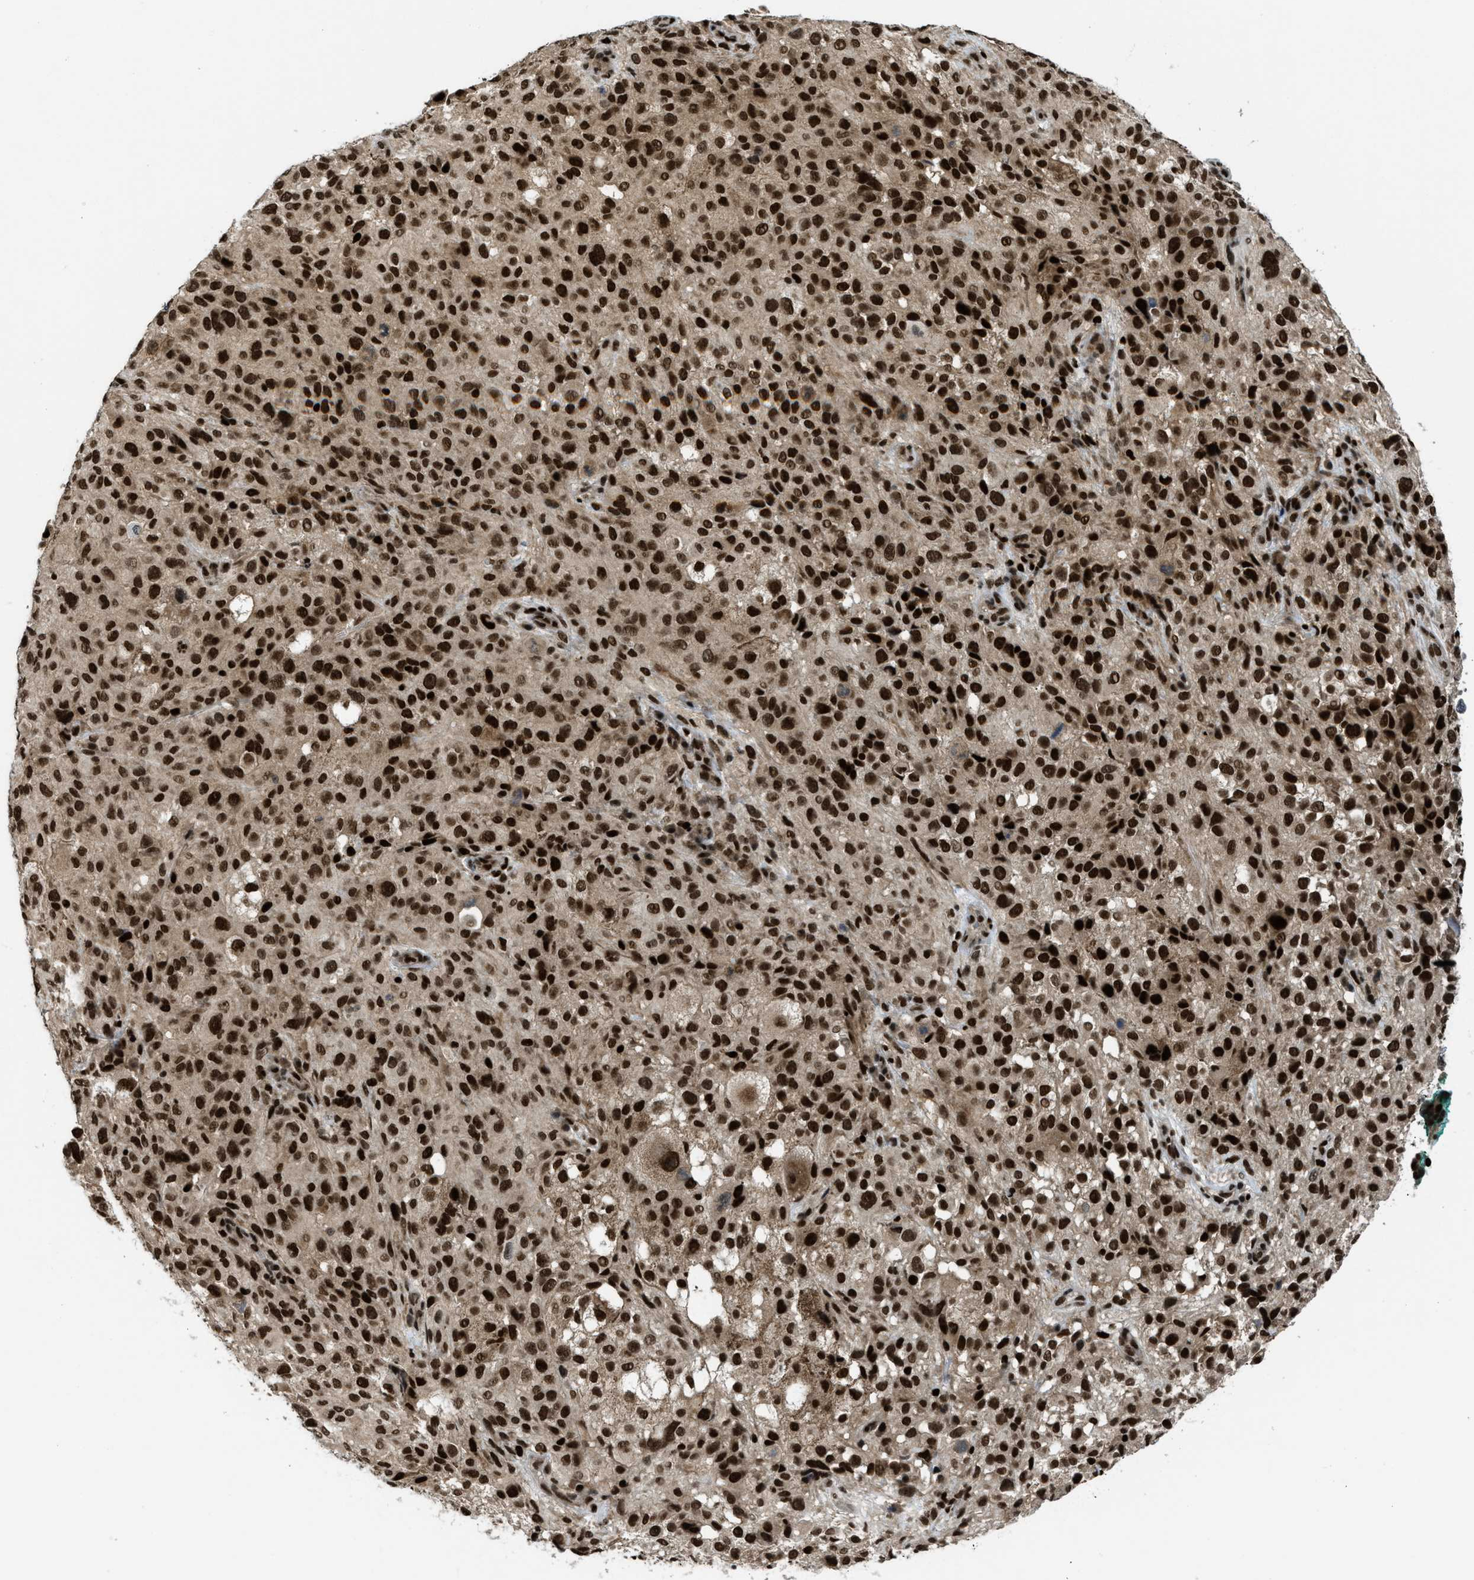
{"staining": {"intensity": "strong", "quantity": ">75%", "location": "nuclear"}, "tissue": "melanoma", "cell_type": "Tumor cells", "image_type": "cancer", "snomed": [{"axis": "morphology", "description": "Necrosis, NOS"}, {"axis": "morphology", "description": "Malignant melanoma, NOS"}, {"axis": "topography", "description": "Skin"}], "caption": "Tumor cells show high levels of strong nuclear staining in about >75% of cells in human malignant melanoma. The staining was performed using DAB (3,3'-diaminobenzidine), with brown indicating positive protein expression. Nuclei are stained blue with hematoxylin.", "gene": "RFX5", "patient": {"sex": "female", "age": 87}}